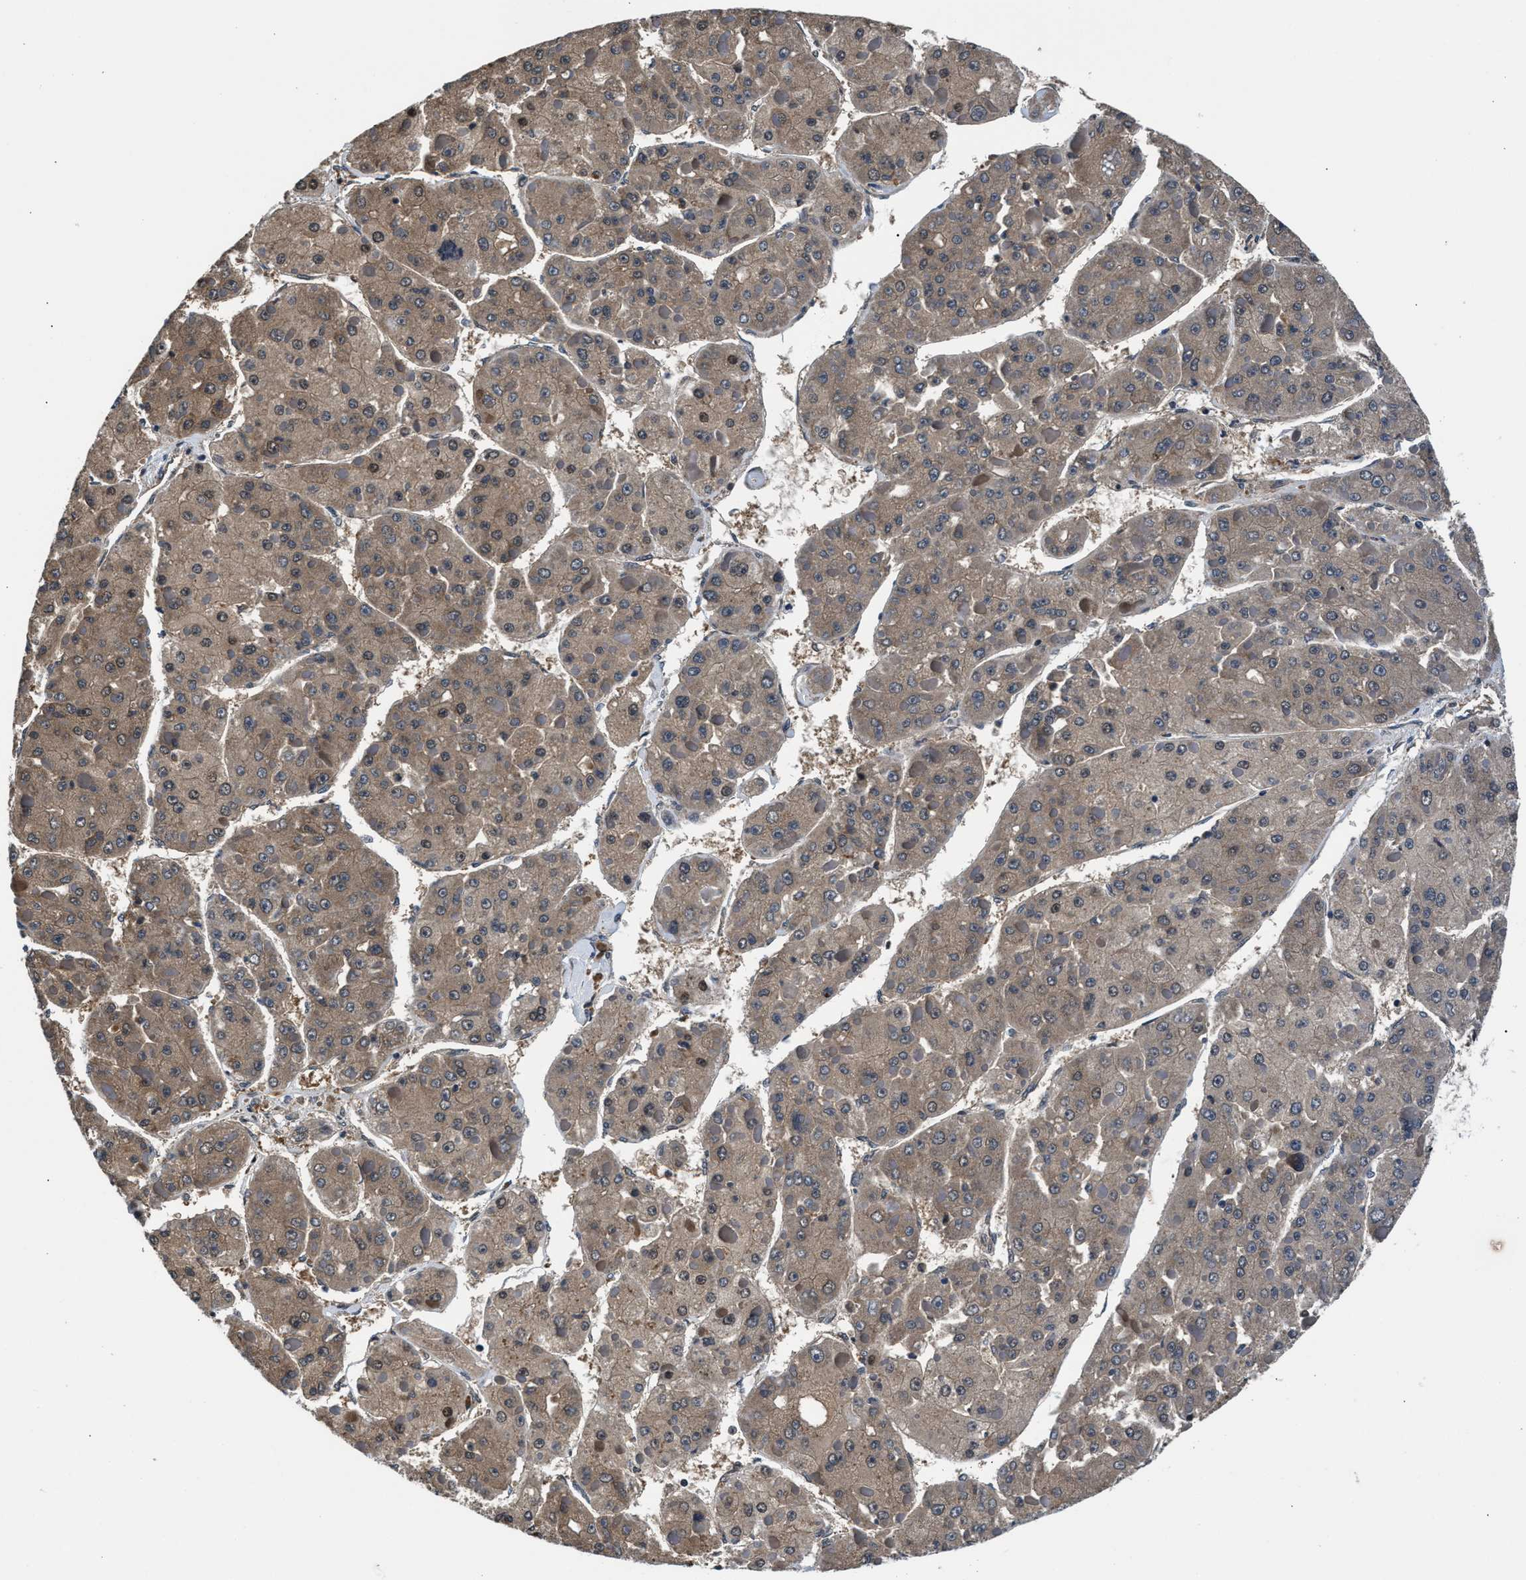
{"staining": {"intensity": "moderate", "quantity": ">75%", "location": "cytoplasmic/membranous"}, "tissue": "liver cancer", "cell_type": "Tumor cells", "image_type": "cancer", "snomed": [{"axis": "morphology", "description": "Carcinoma, Hepatocellular, NOS"}, {"axis": "topography", "description": "Liver"}], "caption": "Tumor cells show moderate cytoplasmic/membranous expression in approximately >75% of cells in liver cancer. (brown staining indicates protein expression, while blue staining denotes nuclei).", "gene": "RBM33", "patient": {"sex": "female", "age": 73}}